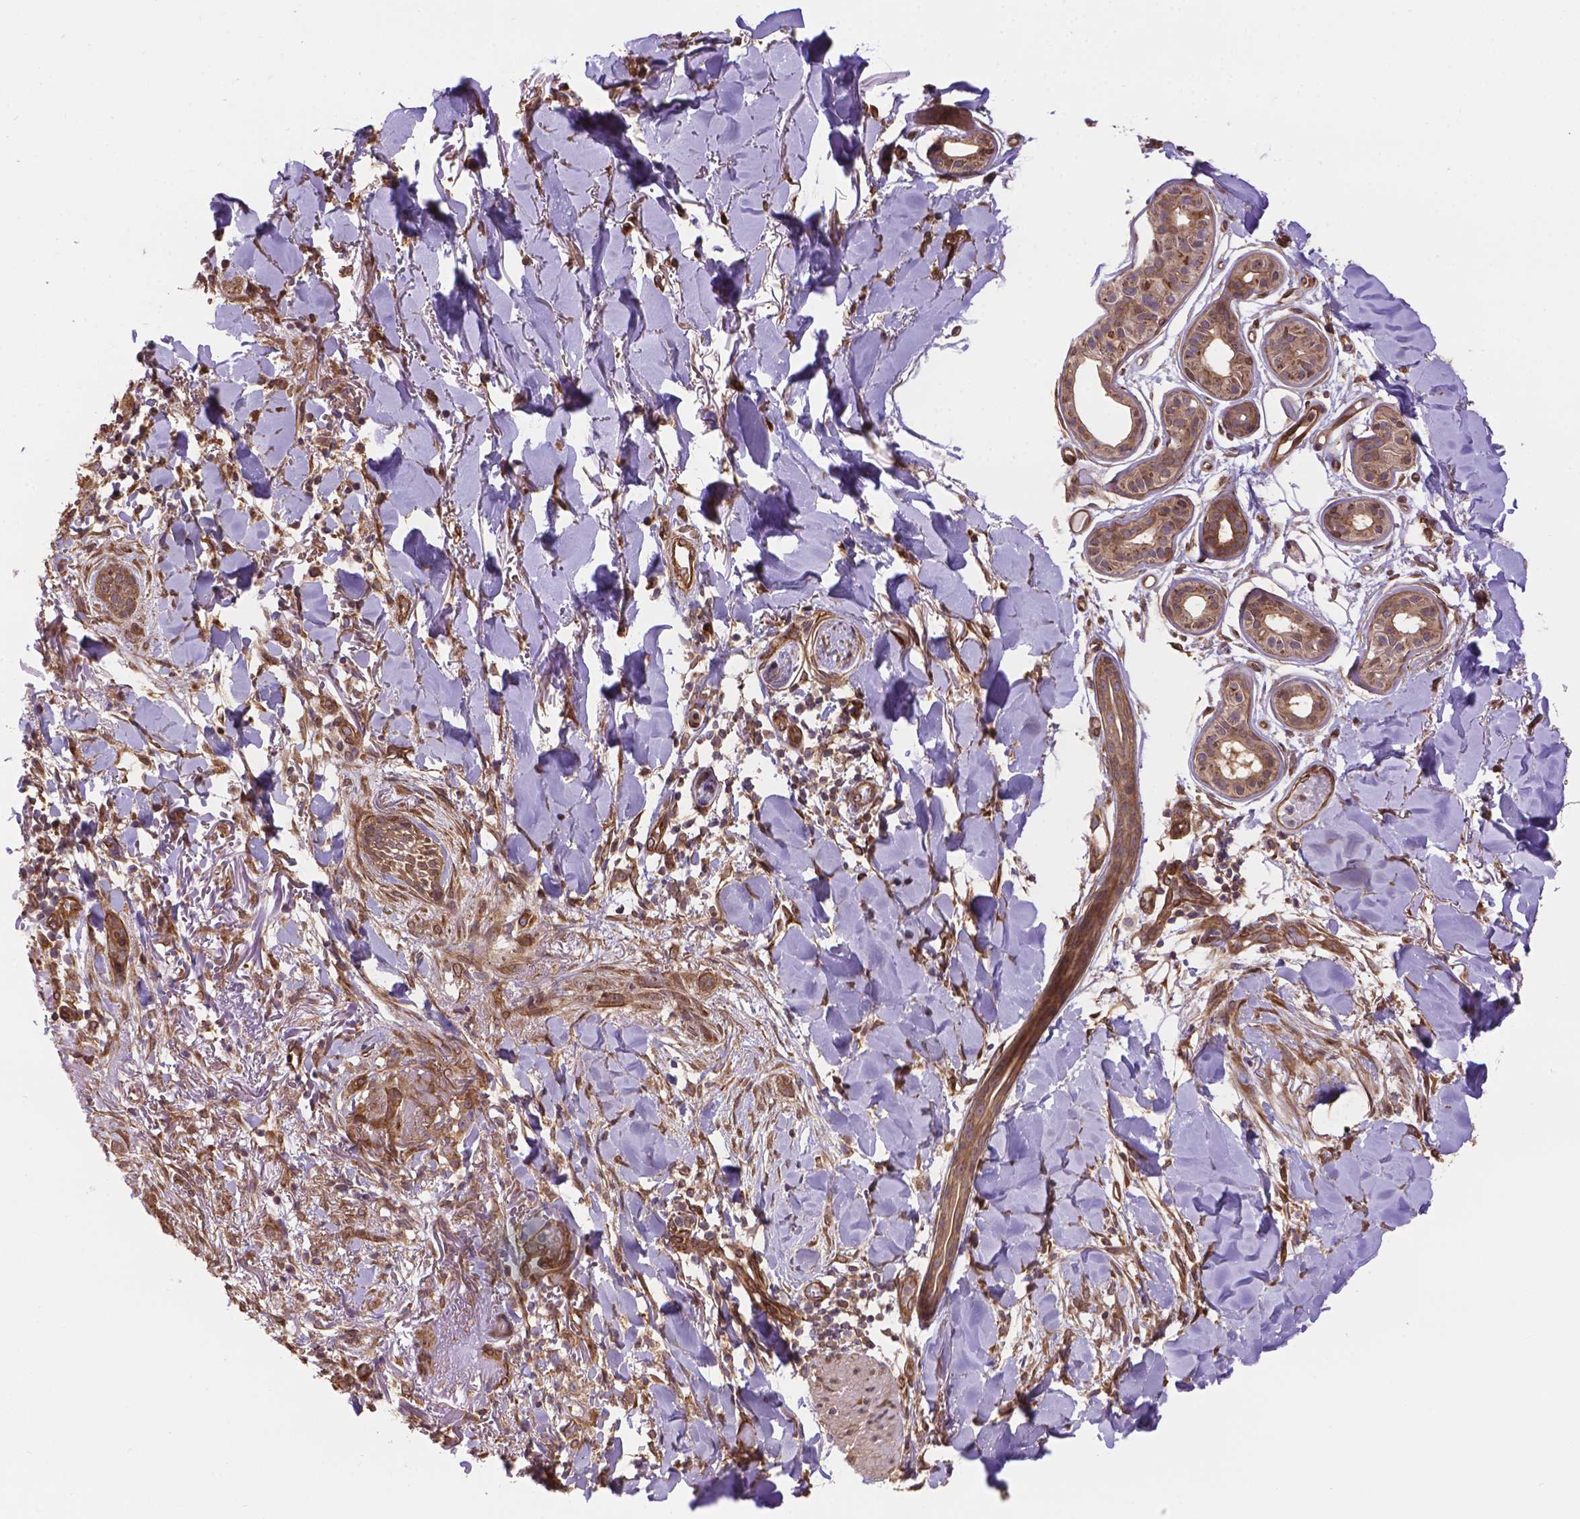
{"staining": {"intensity": "weak", "quantity": ">75%", "location": "cytoplasmic/membranous"}, "tissue": "skin cancer", "cell_type": "Tumor cells", "image_type": "cancer", "snomed": [{"axis": "morphology", "description": "Normal tissue, NOS"}, {"axis": "morphology", "description": "Basal cell carcinoma"}, {"axis": "topography", "description": "Skin"}], "caption": "Skin basal cell carcinoma stained with immunohistochemistry (IHC) reveals weak cytoplasmic/membranous positivity in approximately >75% of tumor cells.", "gene": "YAP1", "patient": {"sex": "male", "age": 84}}